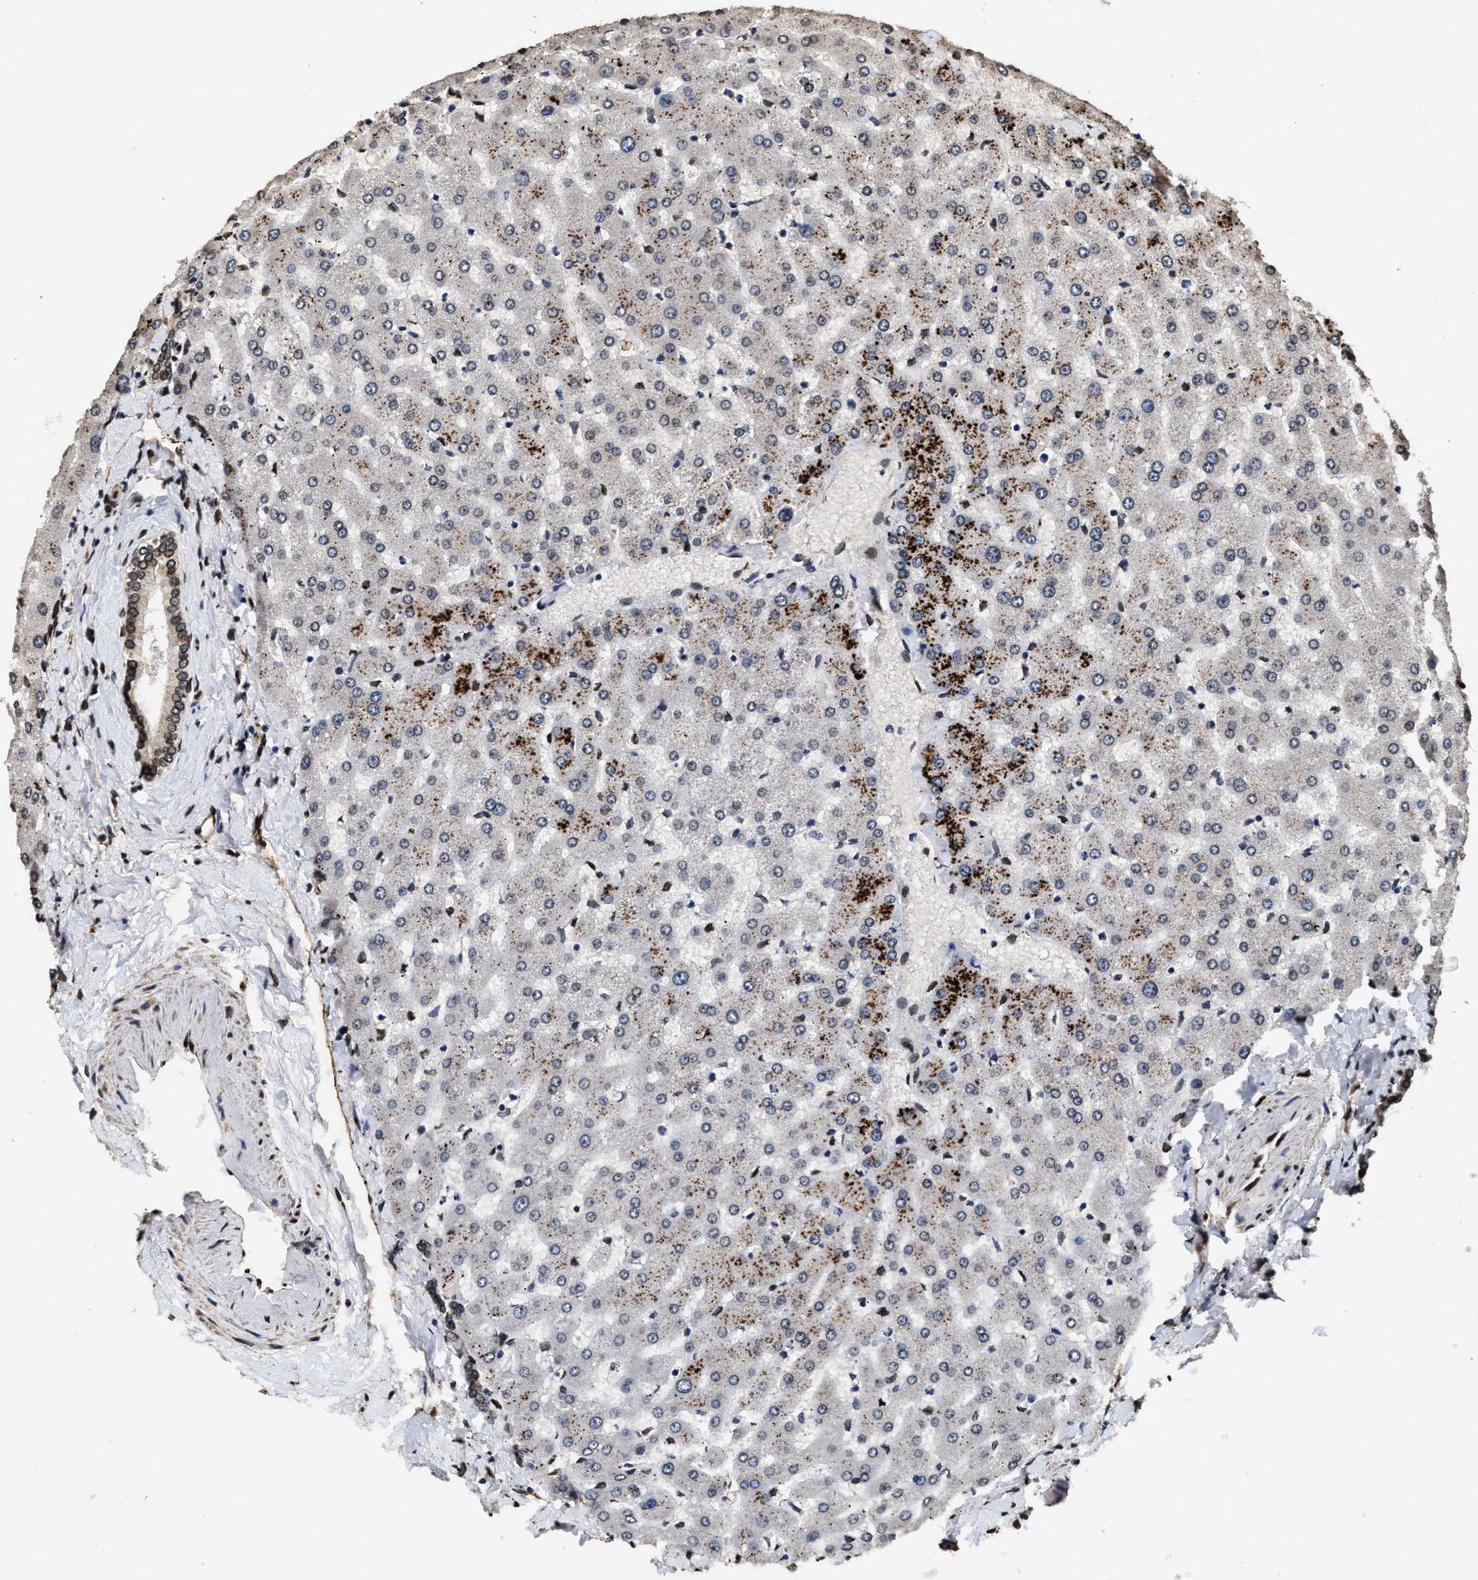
{"staining": {"intensity": "negative", "quantity": "none", "location": "none"}, "tissue": "liver", "cell_type": "Cholangiocytes", "image_type": "normal", "snomed": [{"axis": "morphology", "description": "Normal tissue, NOS"}, {"axis": "topography", "description": "Liver"}], "caption": "Immunohistochemistry (IHC) image of unremarkable human liver stained for a protein (brown), which shows no positivity in cholangiocytes.", "gene": "ACCS", "patient": {"sex": "female", "age": 63}}